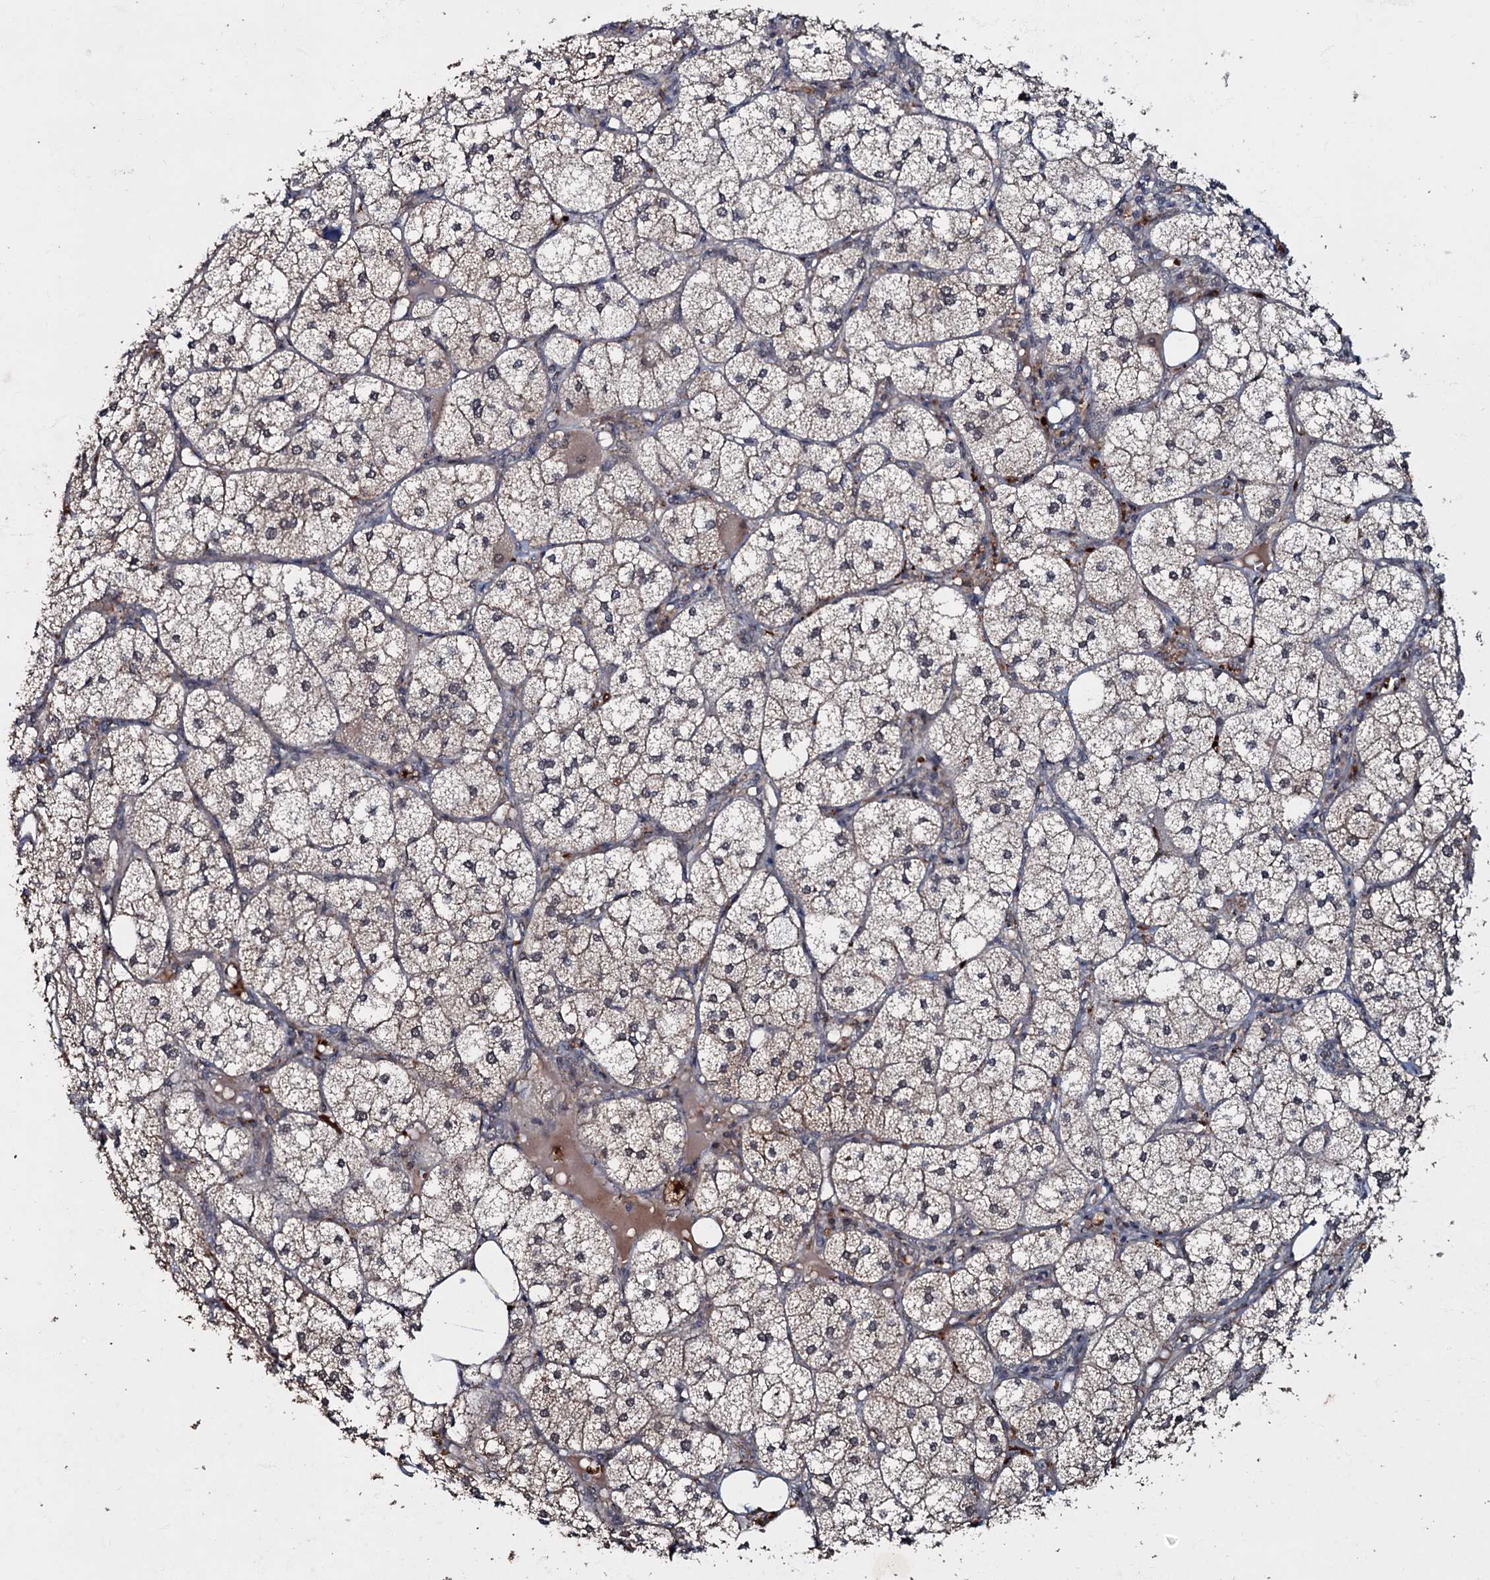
{"staining": {"intensity": "moderate", "quantity": "25%-75%", "location": "cytoplasmic/membranous"}, "tissue": "adrenal gland", "cell_type": "Glandular cells", "image_type": "normal", "snomed": [{"axis": "morphology", "description": "Normal tissue, NOS"}, {"axis": "topography", "description": "Adrenal gland"}], "caption": "A high-resolution photomicrograph shows immunohistochemistry (IHC) staining of benign adrenal gland, which demonstrates moderate cytoplasmic/membranous positivity in approximately 25%-75% of glandular cells.", "gene": "MANSC4", "patient": {"sex": "female", "age": 61}}